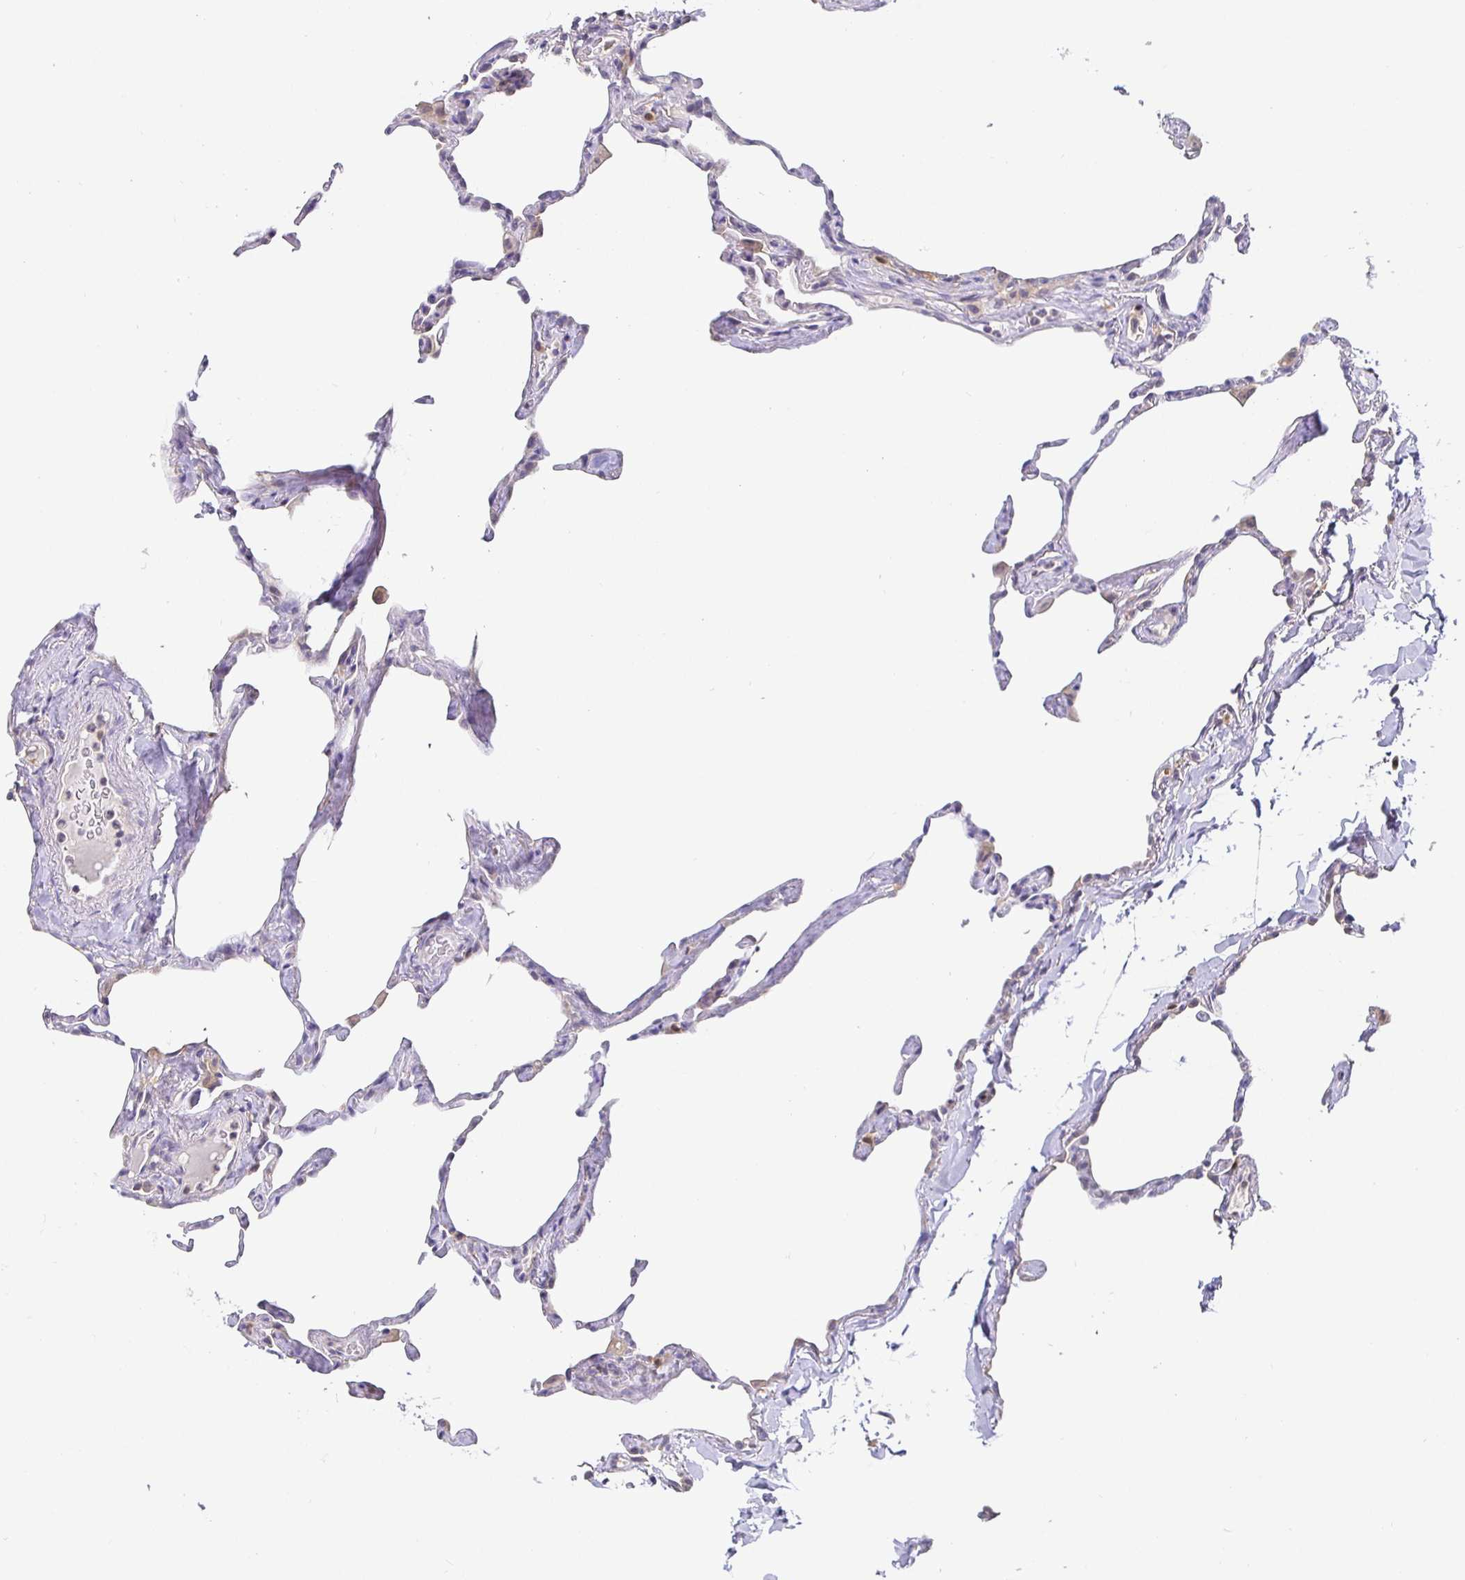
{"staining": {"intensity": "negative", "quantity": "none", "location": "none"}, "tissue": "lung", "cell_type": "Alveolar cells", "image_type": "normal", "snomed": [{"axis": "morphology", "description": "Normal tissue, NOS"}, {"axis": "topography", "description": "Lung"}], "caption": "Immunohistochemical staining of unremarkable human lung shows no significant staining in alveolar cells.", "gene": "SATB1", "patient": {"sex": "male", "age": 65}}